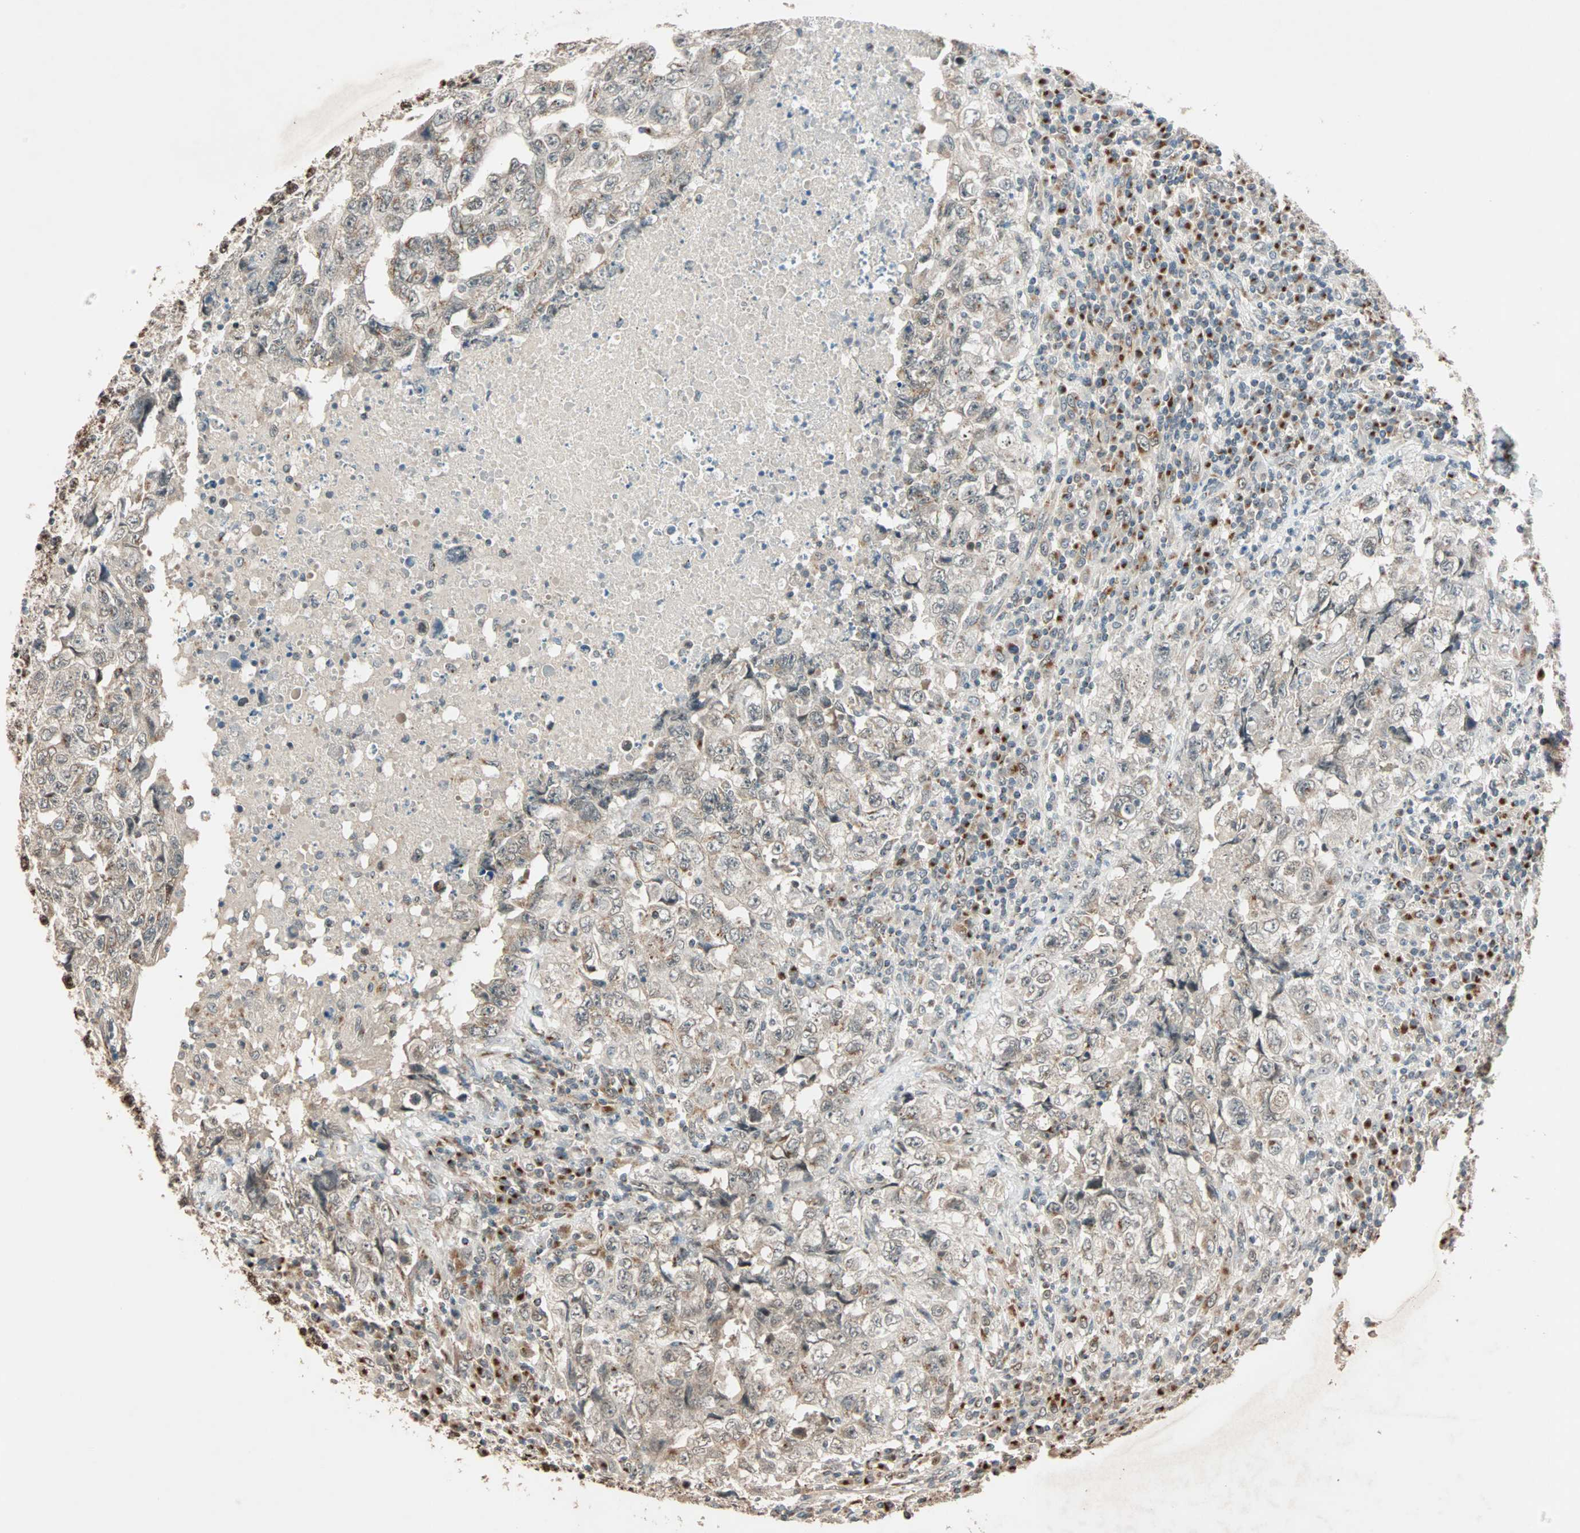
{"staining": {"intensity": "weak", "quantity": "25%-75%", "location": "cytoplasmic/membranous"}, "tissue": "testis cancer", "cell_type": "Tumor cells", "image_type": "cancer", "snomed": [{"axis": "morphology", "description": "Necrosis, NOS"}, {"axis": "morphology", "description": "Carcinoma, Embryonal, NOS"}, {"axis": "topography", "description": "Testis"}], "caption": "Weak cytoplasmic/membranous positivity for a protein is seen in approximately 25%-75% of tumor cells of embryonal carcinoma (testis) using immunohistochemistry (IHC).", "gene": "PRDM2", "patient": {"sex": "male", "age": 19}}